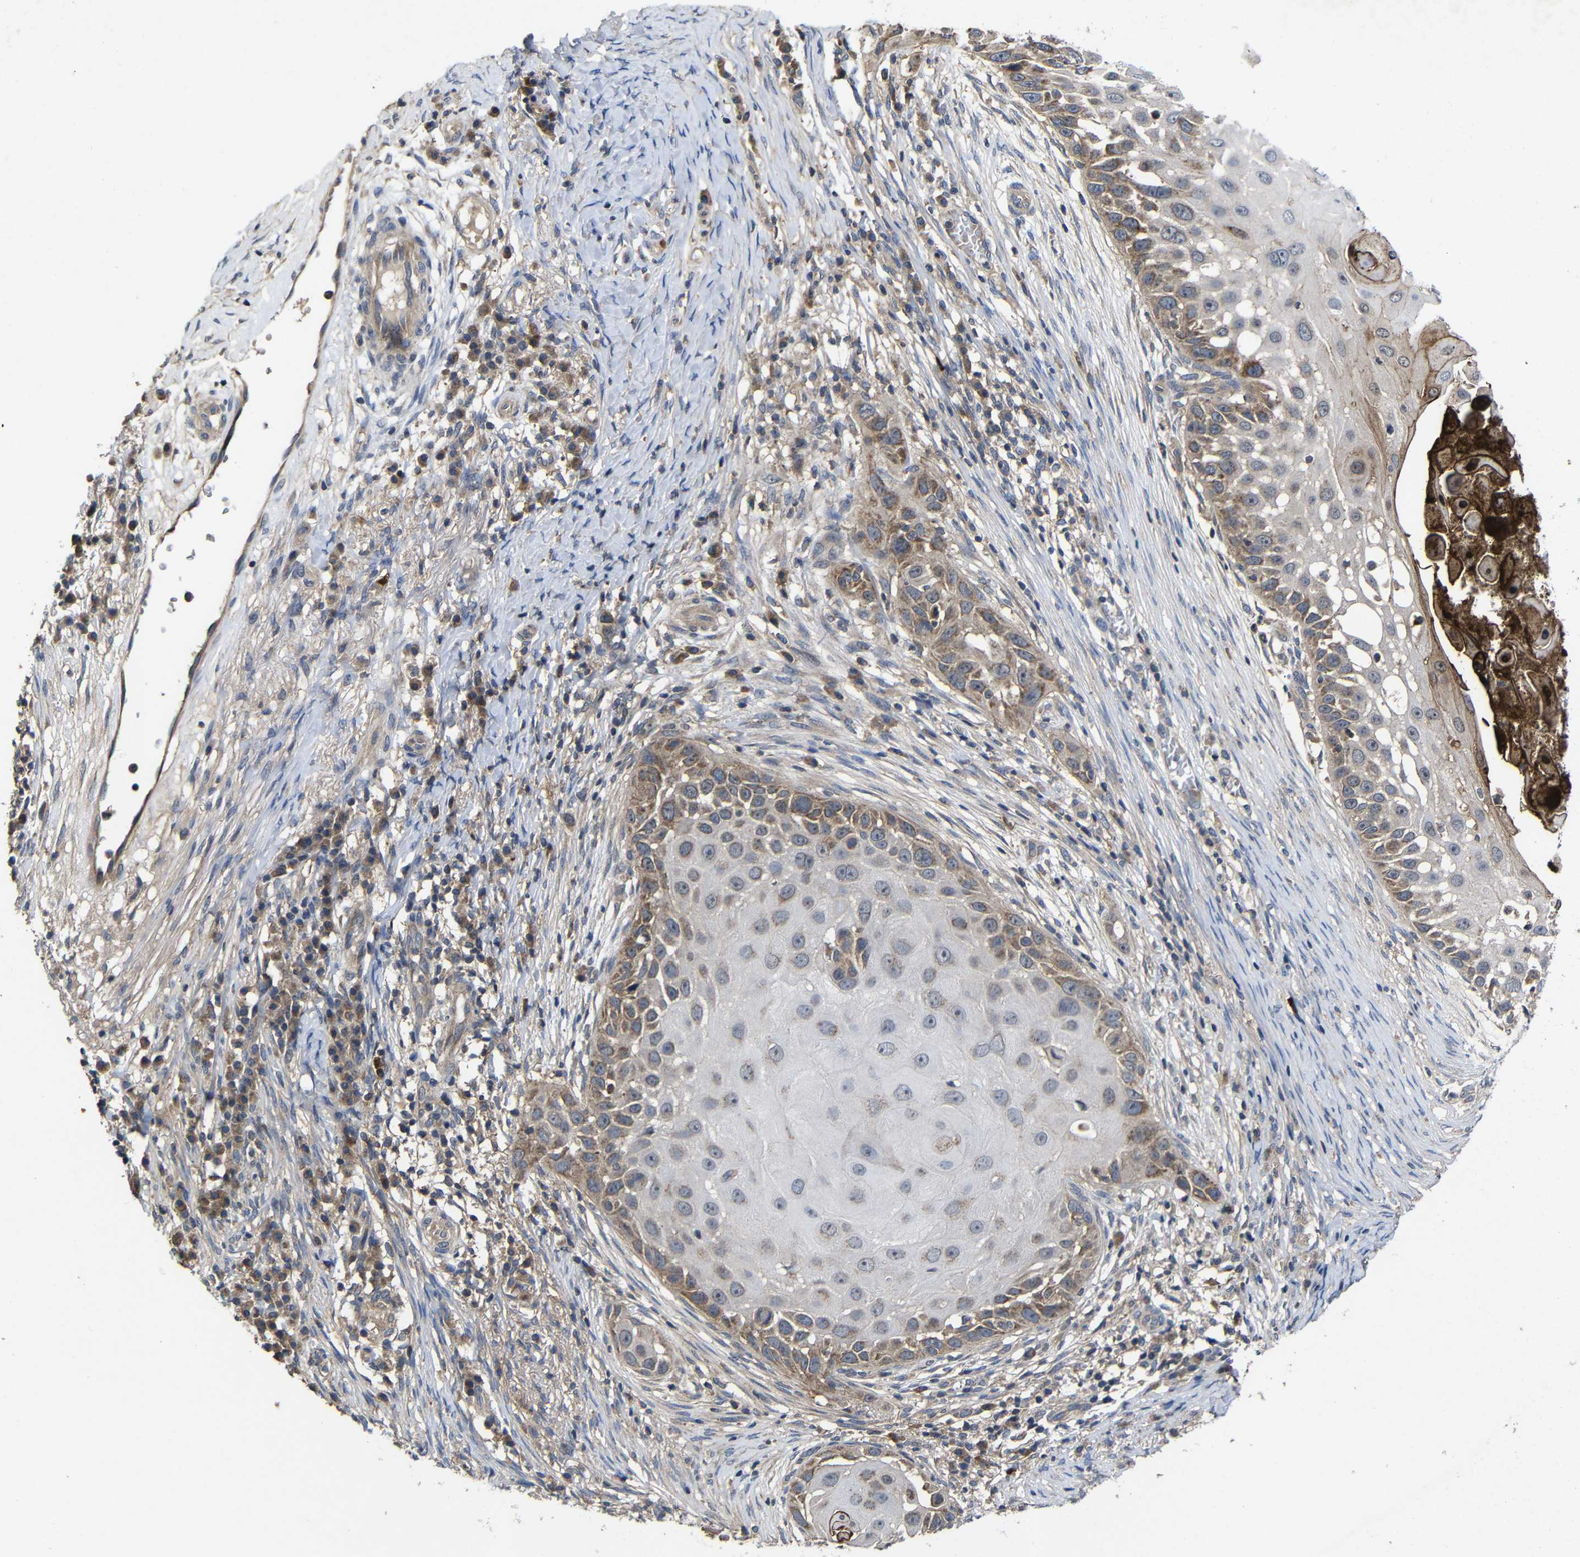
{"staining": {"intensity": "moderate", "quantity": "25%-75%", "location": "cytoplasmic/membranous"}, "tissue": "skin cancer", "cell_type": "Tumor cells", "image_type": "cancer", "snomed": [{"axis": "morphology", "description": "Squamous cell carcinoma, NOS"}, {"axis": "topography", "description": "Skin"}], "caption": "This histopathology image displays immunohistochemistry staining of squamous cell carcinoma (skin), with medium moderate cytoplasmic/membranous expression in approximately 25%-75% of tumor cells.", "gene": "LPAR5", "patient": {"sex": "female", "age": 44}}